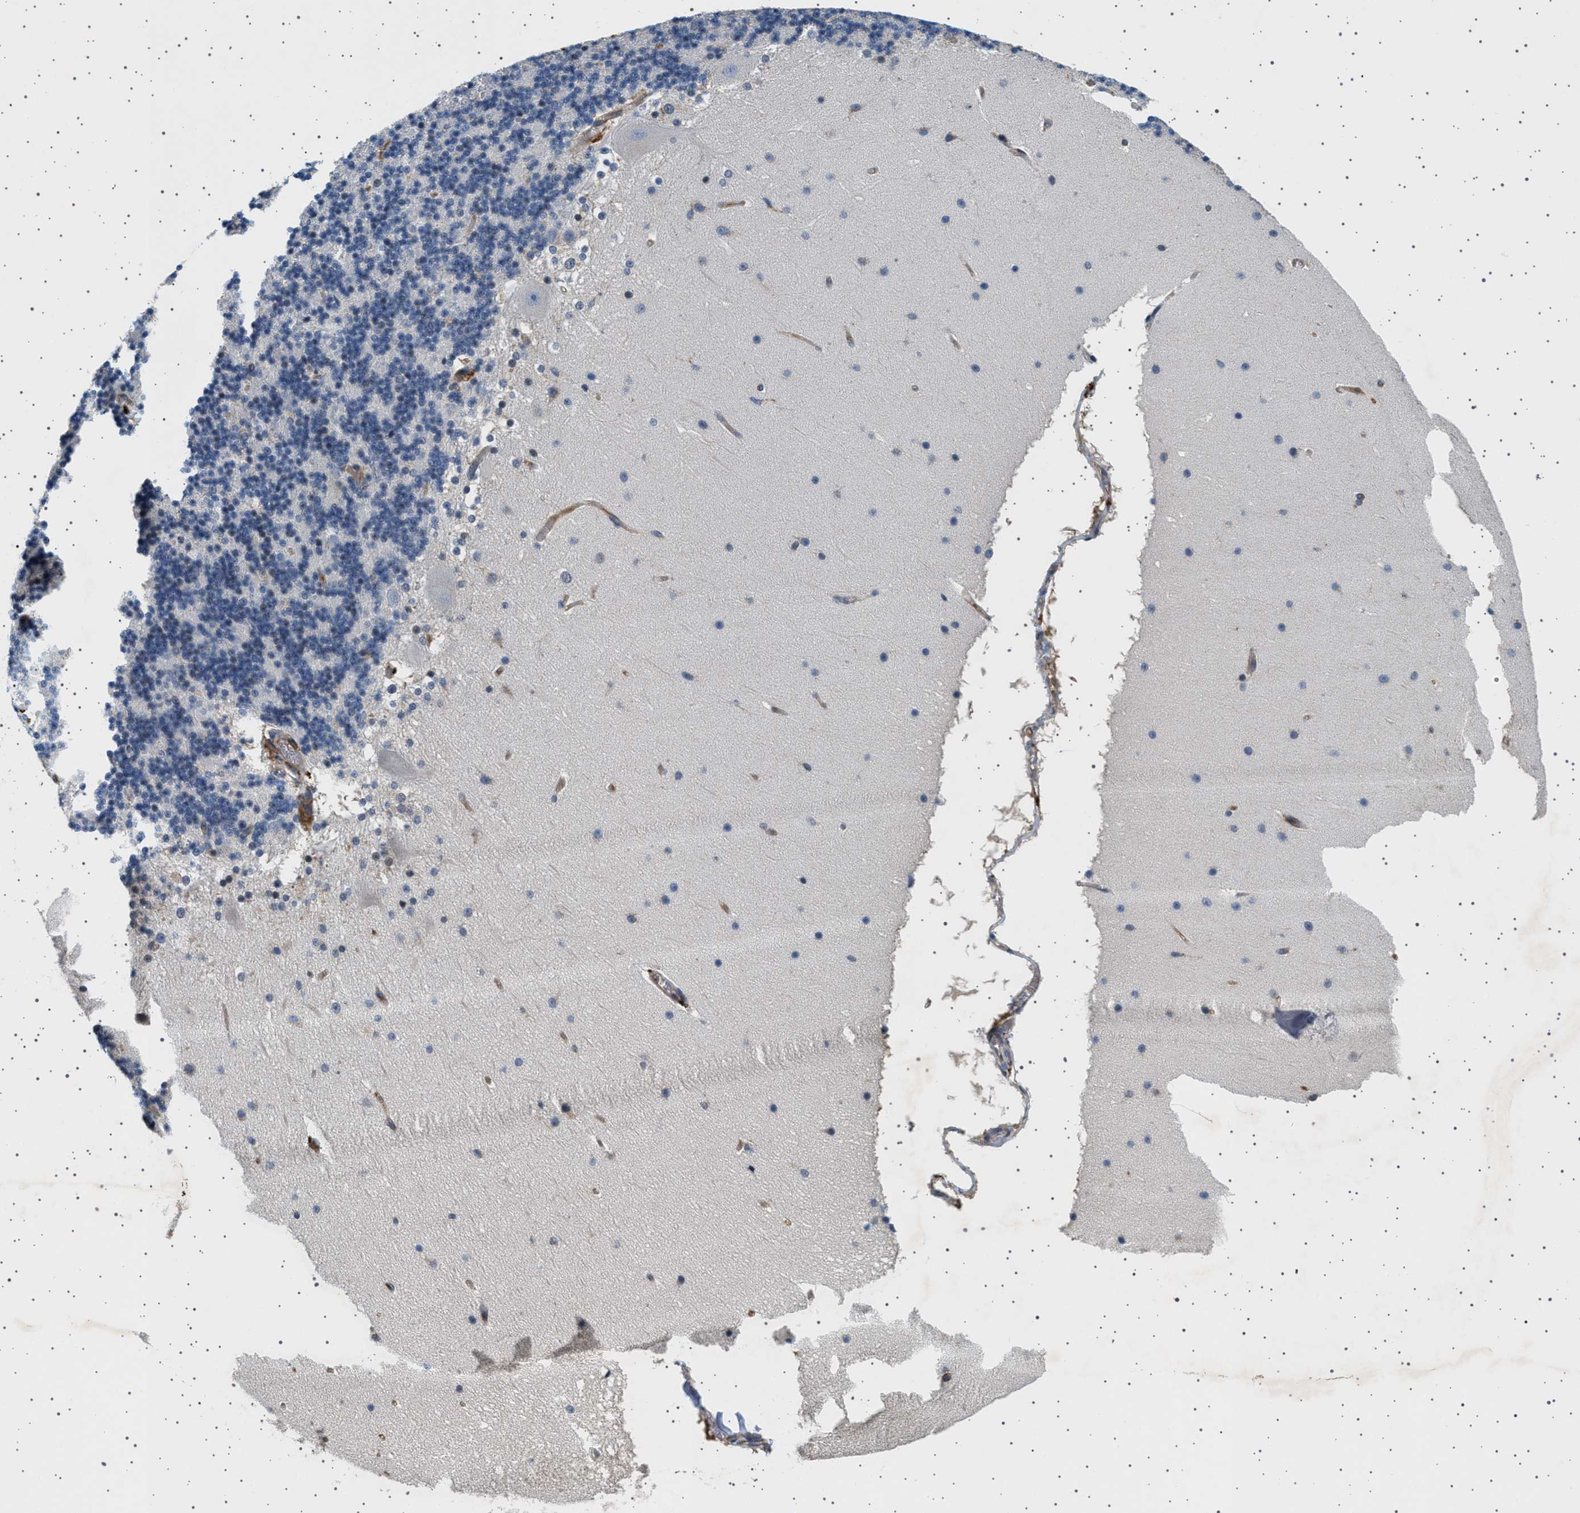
{"staining": {"intensity": "negative", "quantity": "none", "location": "none"}, "tissue": "cerebellum", "cell_type": "Cells in granular layer", "image_type": "normal", "snomed": [{"axis": "morphology", "description": "Normal tissue, NOS"}, {"axis": "topography", "description": "Cerebellum"}], "caption": "Immunohistochemistry histopathology image of normal cerebellum stained for a protein (brown), which shows no positivity in cells in granular layer. The staining is performed using DAB brown chromogen with nuclei counter-stained in using hematoxylin.", "gene": "PLPP6", "patient": {"sex": "female", "age": 19}}